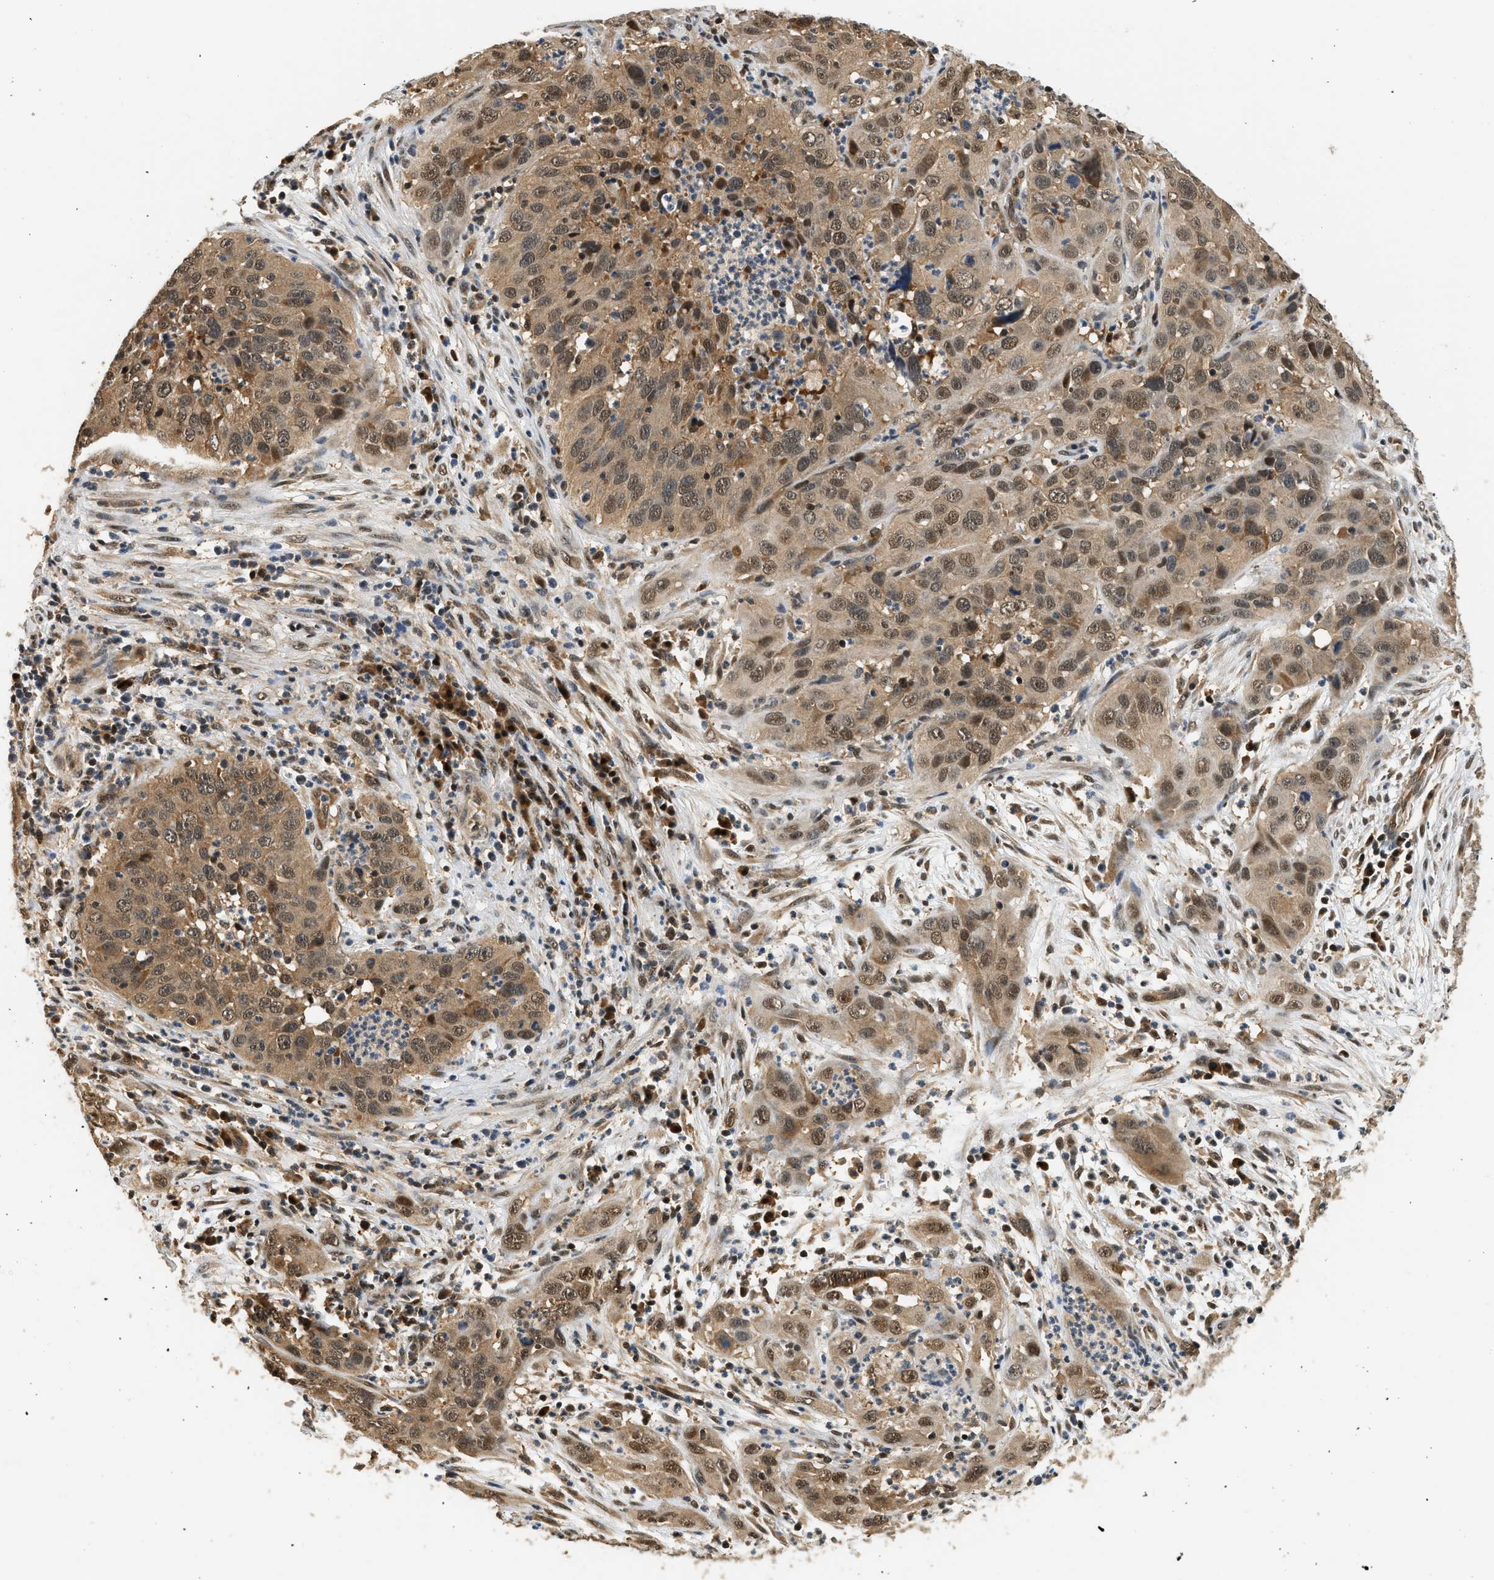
{"staining": {"intensity": "moderate", "quantity": ">75%", "location": "cytoplasmic/membranous,nuclear"}, "tissue": "cervical cancer", "cell_type": "Tumor cells", "image_type": "cancer", "snomed": [{"axis": "morphology", "description": "Squamous cell carcinoma, NOS"}, {"axis": "topography", "description": "Cervix"}], "caption": "Immunohistochemistry (IHC) of human cervical cancer demonstrates medium levels of moderate cytoplasmic/membranous and nuclear expression in approximately >75% of tumor cells.", "gene": "PSMD3", "patient": {"sex": "female", "age": 32}}